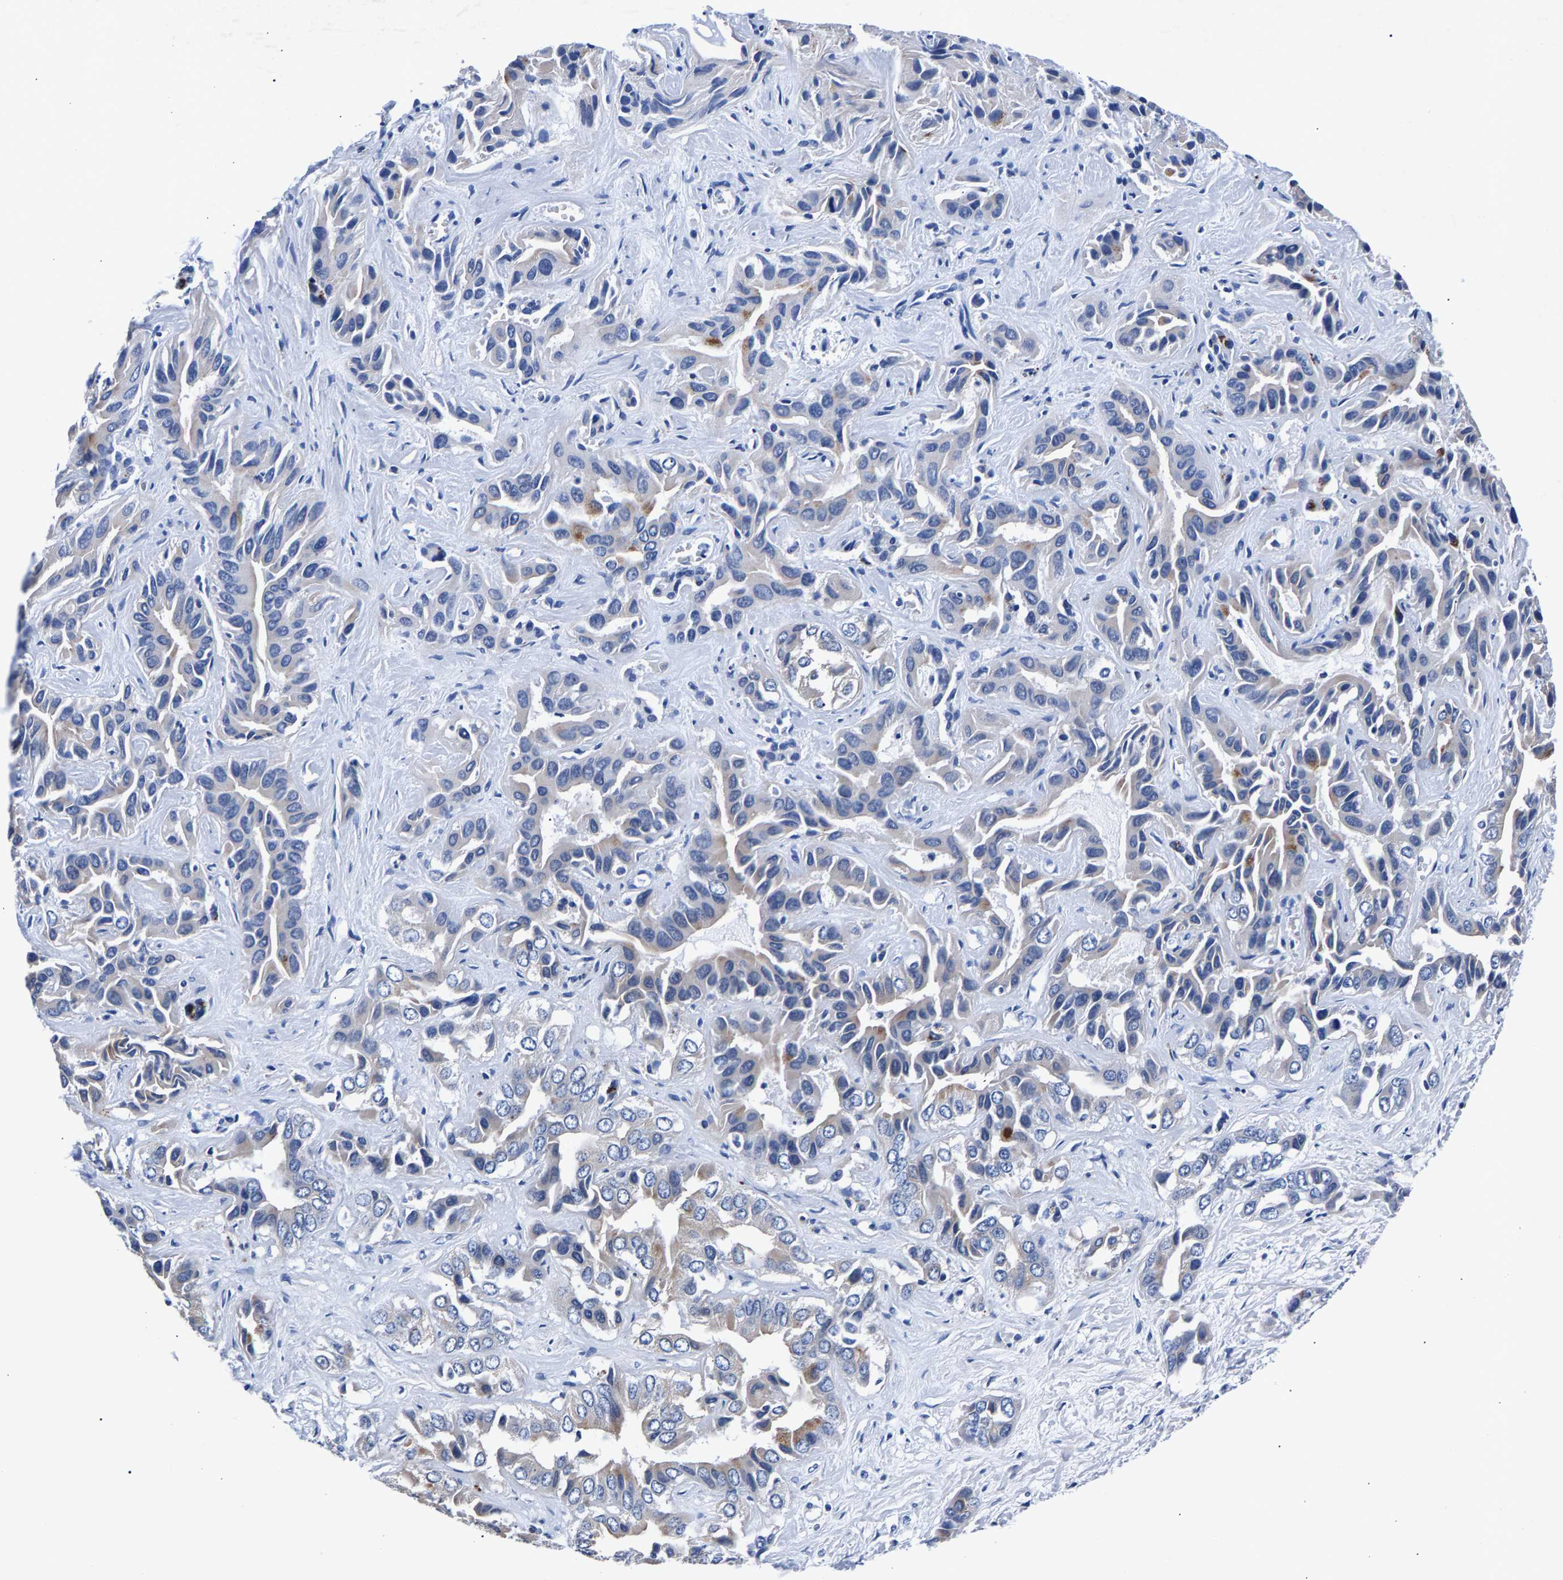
{"staining": {"intensity": "weak", "quantity": "<25%", "location": "cytoplasmic/membranous"}, "tissue": "liver cancer", "cell_type": "Tumor cells", "image_type": "cancer", "snomed": [{"axis": "morphology", "description": "Cholangiocarcinoma"}, {"axis": "topography", "description": "Liver"}], "caption": "Tumor cells show no significant protein expression in liver cancer.", "gene": "PHF24", "patient": {"sex": "female", "age": 52}}